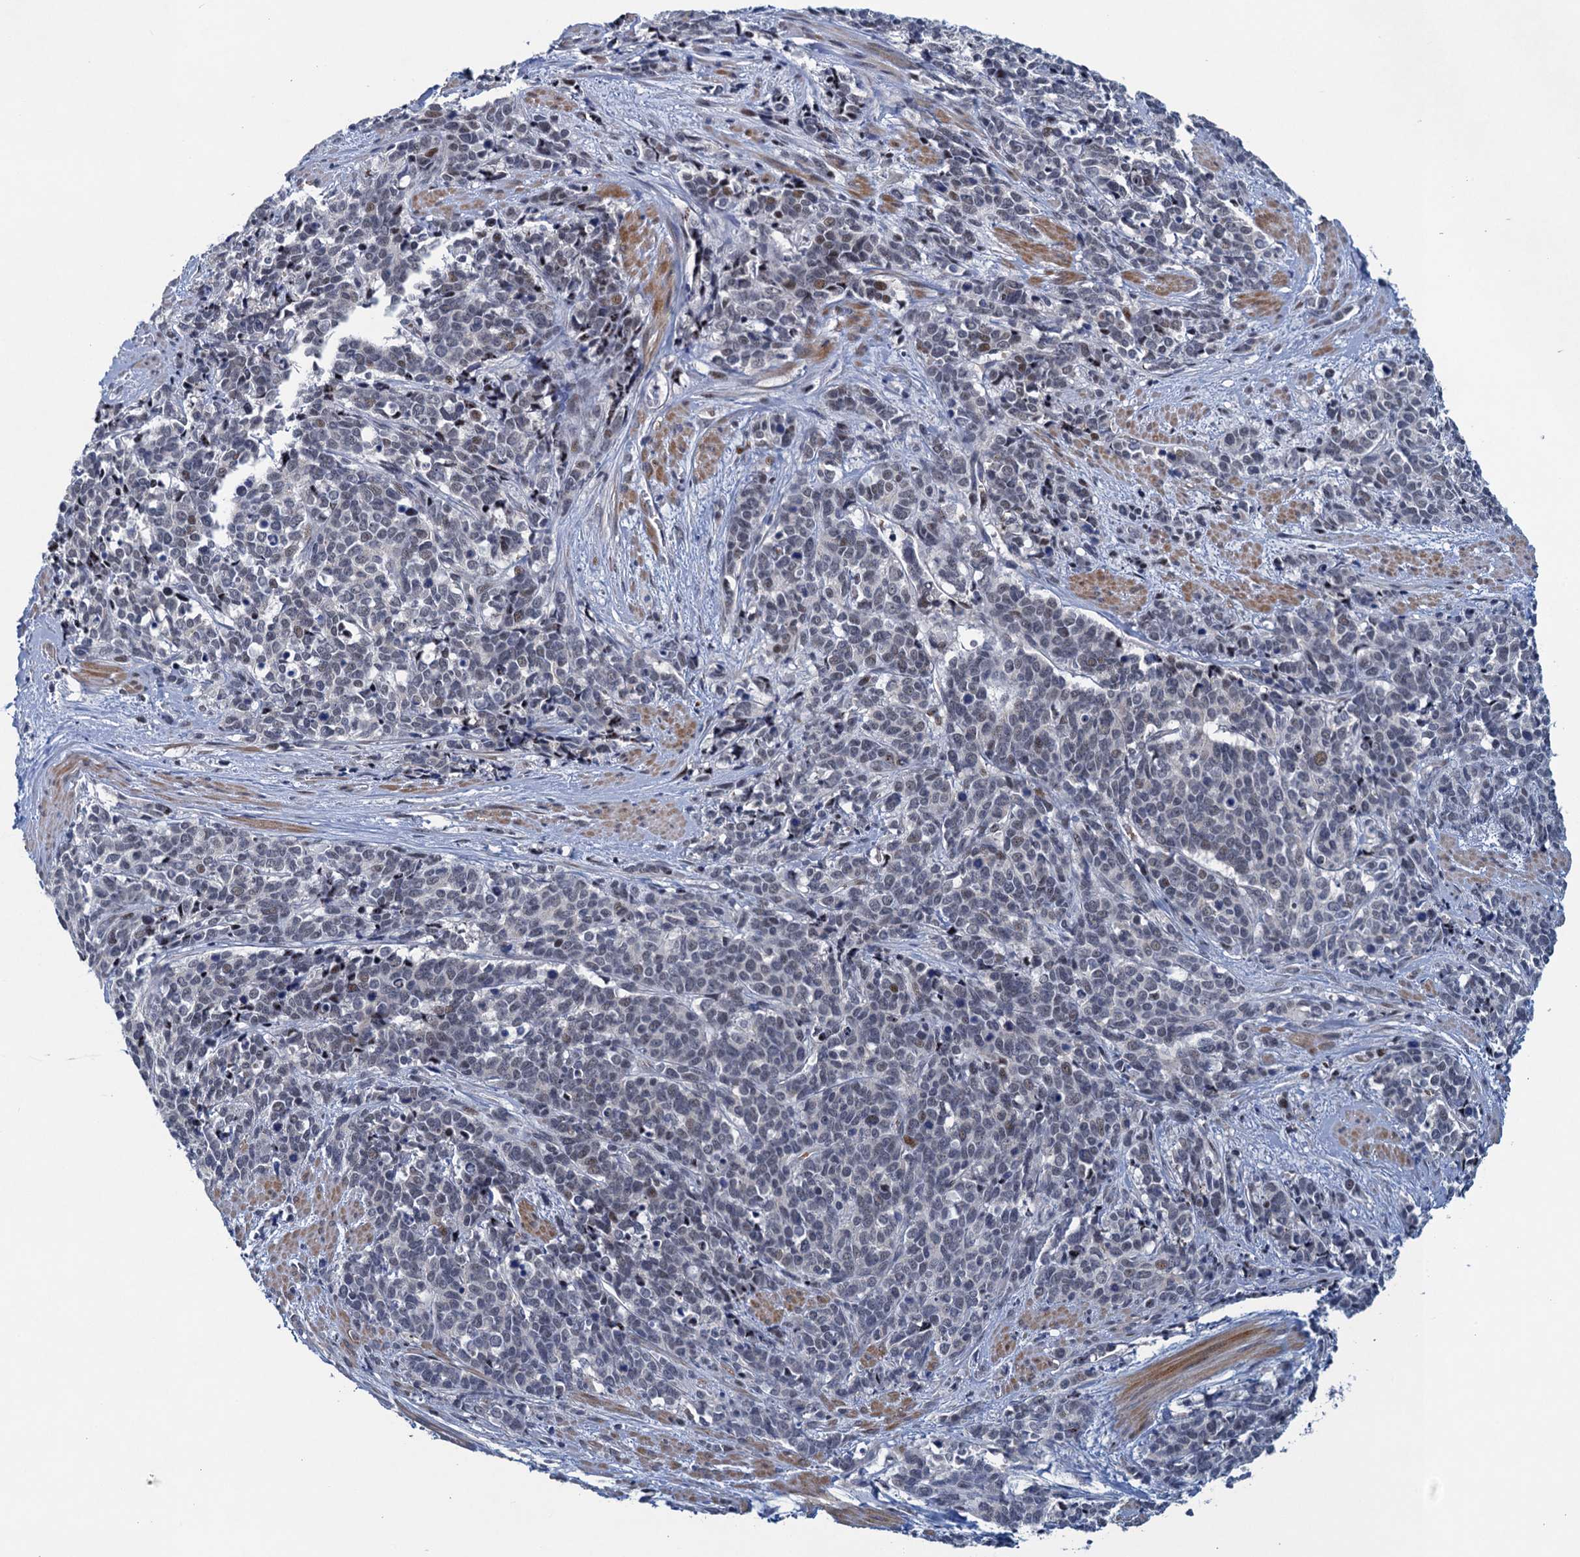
{"staining": {"intensity": "weak", "quantity": "<25%", "location": "nuclear"}, "tissue": "cervical cancer", "cell_type": "Tumor cells", "image_type": "cancer", "snomed": [{"axis": "morphology", "description": "Squamous cell carcinoma, NOS"}, {"axis": "topography", "description": "Cervix"}], "caption": "DAB immunohistochemical staining of human squamous cell carcinoma (cervical) shows no significant expression in tumor cells.", "gene": "ATOSA", "patient": {"sex": "female", "age": 60}}